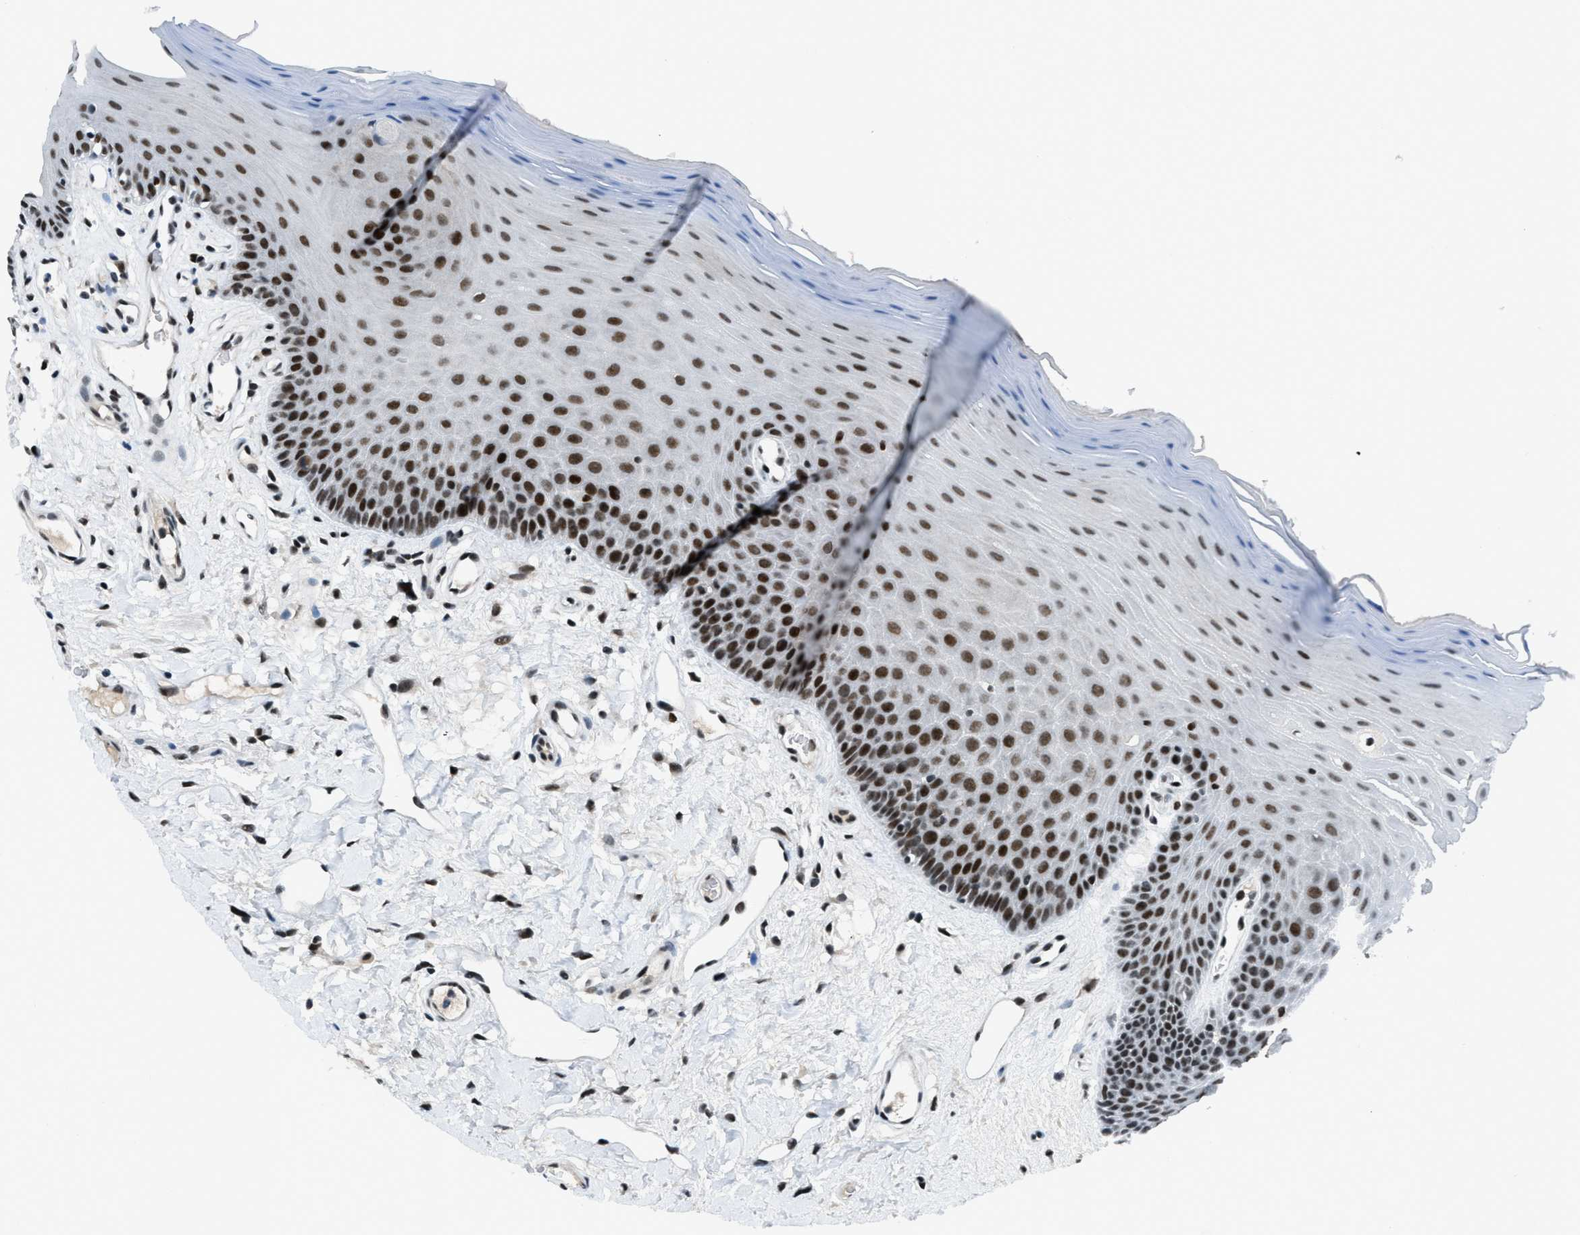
{"staining": {"intensity": "strong", "quantity": ">75%", "location": "nuclear"}, "tissue": "oral mucosa", "cell_type": "Squamous epithelial cells", "image_type": "normal", "snomed": [{"axis": "morphology", "description": "Normal tissue, NOS"}, {"axis": "morphology", "description": "Squamous cell carcinoma, NOS"}, {"axis": "topography", "description": "Skeletal muscle"}, {"axis": "topography", "description": "Adipose tissue"}, {"axis": "topography", "description": "Vascular tissue"}, {"axis": "topography", "description": "Oral tissue"}, {"axis": "topography", "description": "Peripheral nerve tissue"}, {"axis": "topography", "description": "Head-Neck"}], "caption": "Squamous epithelial cells exhibit strong nuclear staining in about >75% of cells in unremarkable oral mucosa.", "gene": "GATAD2B", "patient": {"sex": "male", "age": 71}}